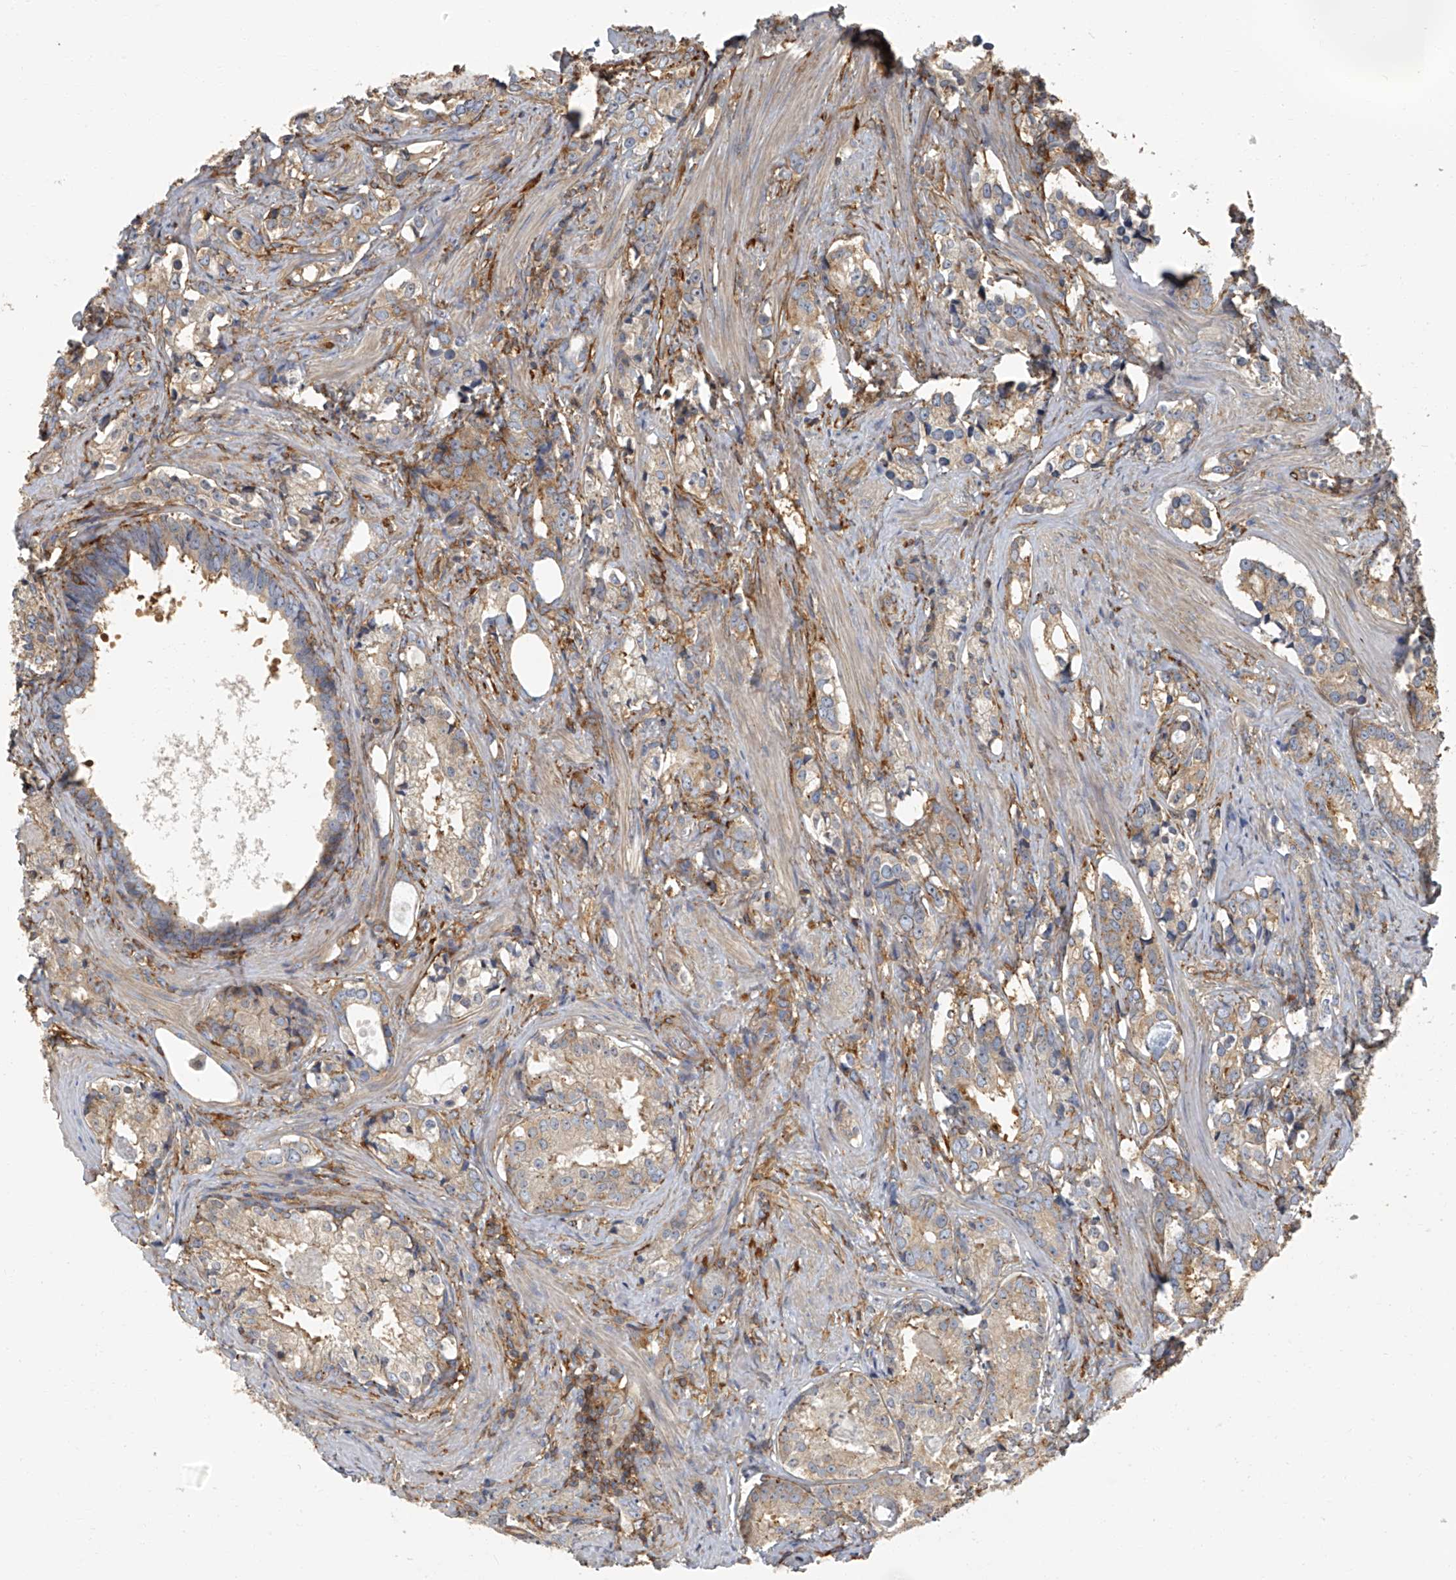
{"staining": {"intensity": "weak", "quantity": ">75%", "location": "cytoplasmic/membranous"}, "tissue": "prostate cancer", "cell_type": "Tumor cells", "image_type": "cancer", "snomed": [{"axis": "morphology", "description": "Adenocarcinoma, High grade"}, {"axis": "topography", "description": "Prostate"}], "caption": "Immunohistochemistry (IHC) of prostate cancer (high-grade adenocarcinoma) reveals low levels of weak cytoplasmic/membranous positivity in approximately >75% of tumor cells.", "gene": "SEPTIN7", "patient": {"sex": "male", "age": 58}}